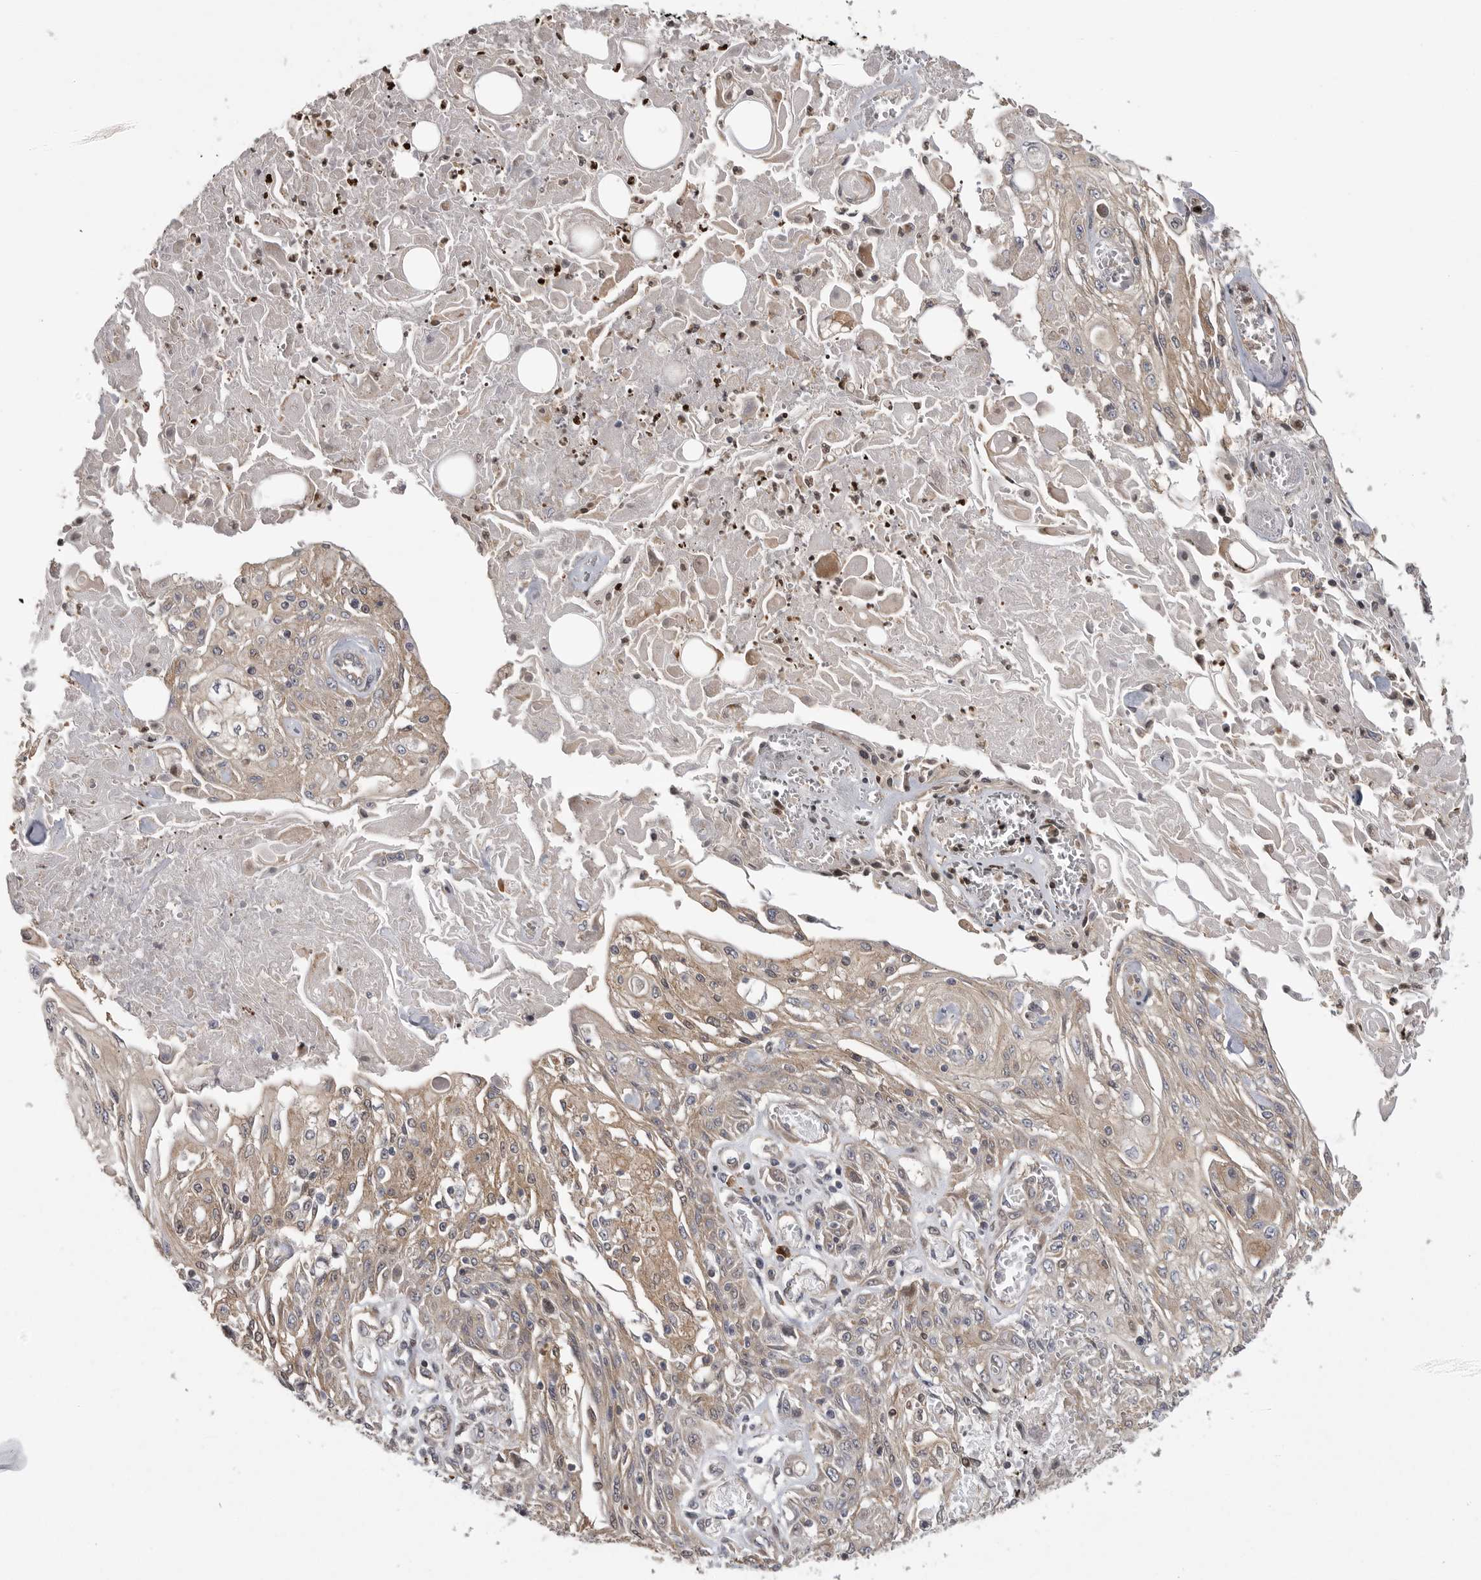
{"staining": {"intensity": "weak", "quantity": "25%-75%", "location": "cytoplasmic/membranous"}, "tissue": "skin cancer", "cell_type": "Tumor cells", "image_type": "cancer", "snomed": [{"axis": "morphology", "description": "Squamous cell carcinoma, NOS"}, {"axis": "morphology", "description": "Squamous cell carcinoma, metastatic, NOS"}, {"axis": "topography", "description": "Skin"}, {"axis": "topography", "description": "Lymph node"}], "caption": "A brown stain labels weak cytoplasmic/membranous staining of a protein in skin cancer (squamous cell carcinoma) tumor cells.", "gene": "OXR1", "patient": {"sex": "male", "age": 75}}